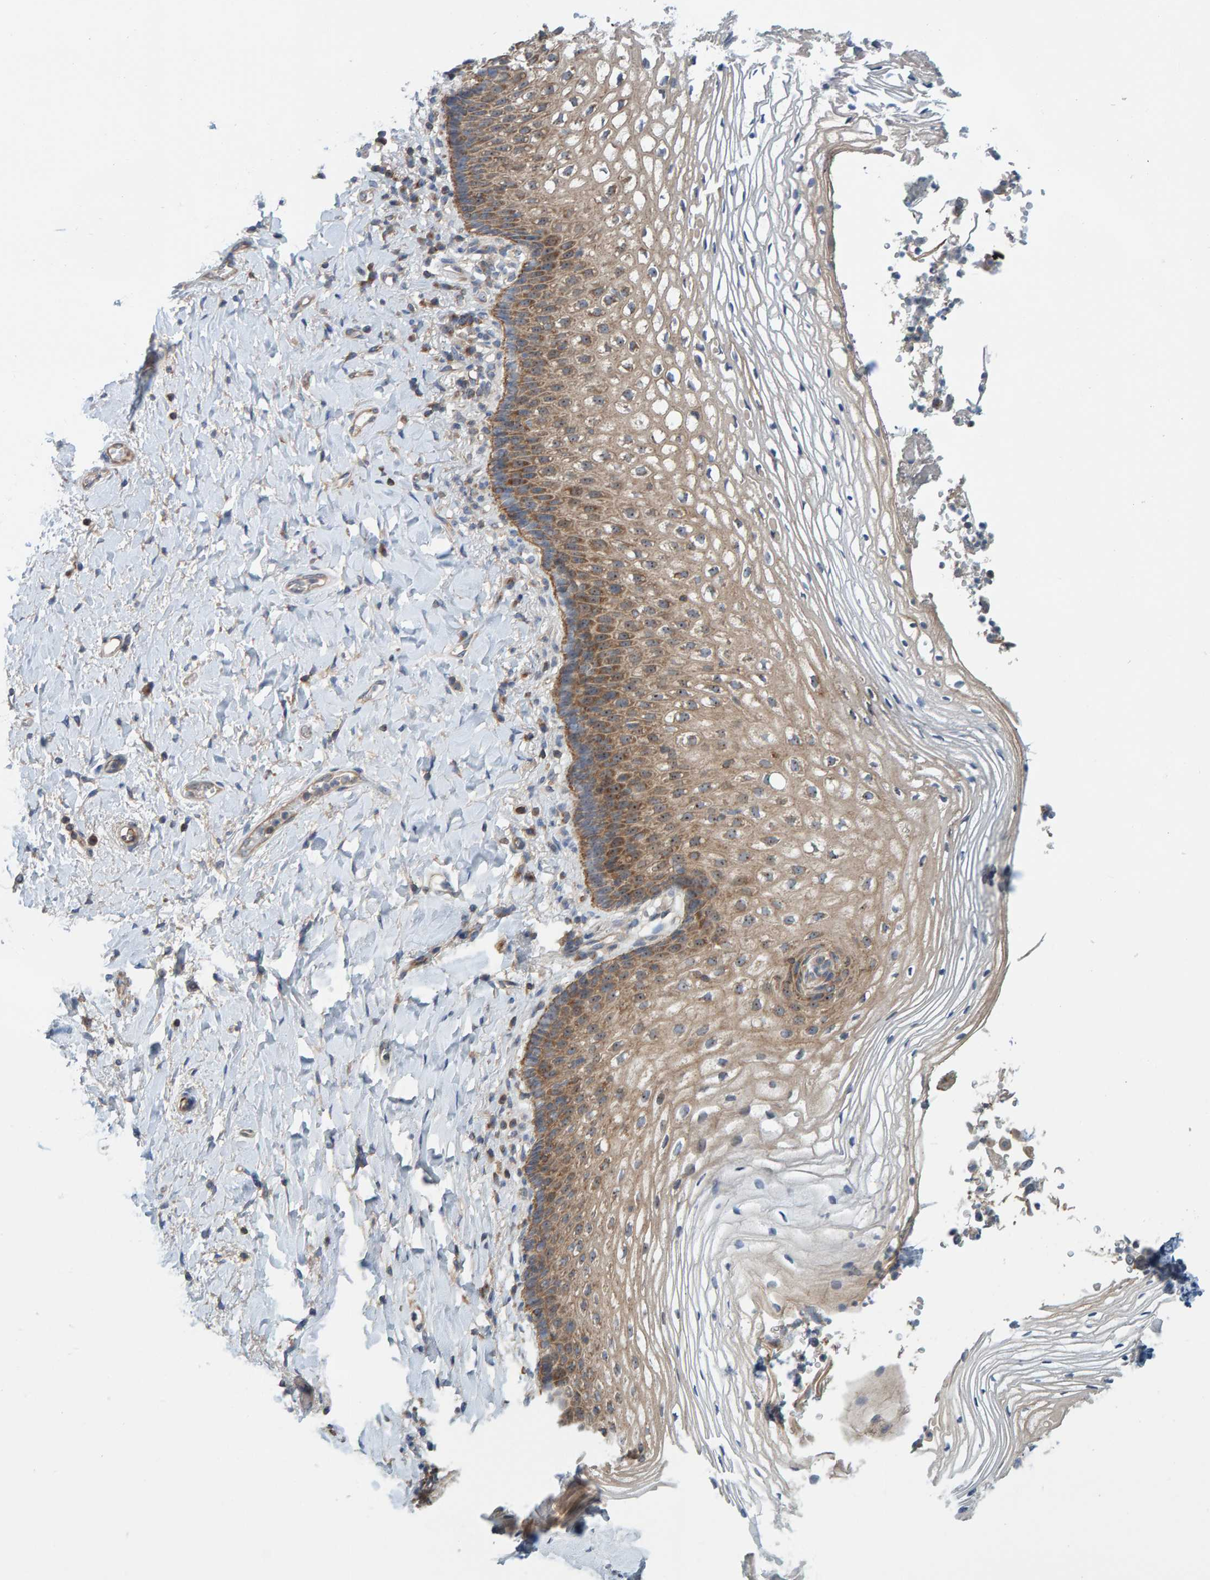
{"staining": {"intensity": "moderate", "quantity": ">75%", "location": "cytoplasmic/membranous"}, "tissue": "vagina", "cell_type": "Squamous epithelial cells", "image_type": "normal", "snomed": [{"axis": "morphology", "description": "Normal tissue, NOS"}, {"axis": "topography", "description": "Vagina"}], "caption": "Immunohistochemical staining of unremarkable vagina displays >75% levels of moderate cytoplasmic/membranous protein positivity in about >75% of squamous epithelial cells. (DAB (3,3'-diaminobenzidine) IHC with brightfield microscopy, high magnification).", "gene": "CCM2", "patient": {"sex": "female", "age": 60}}